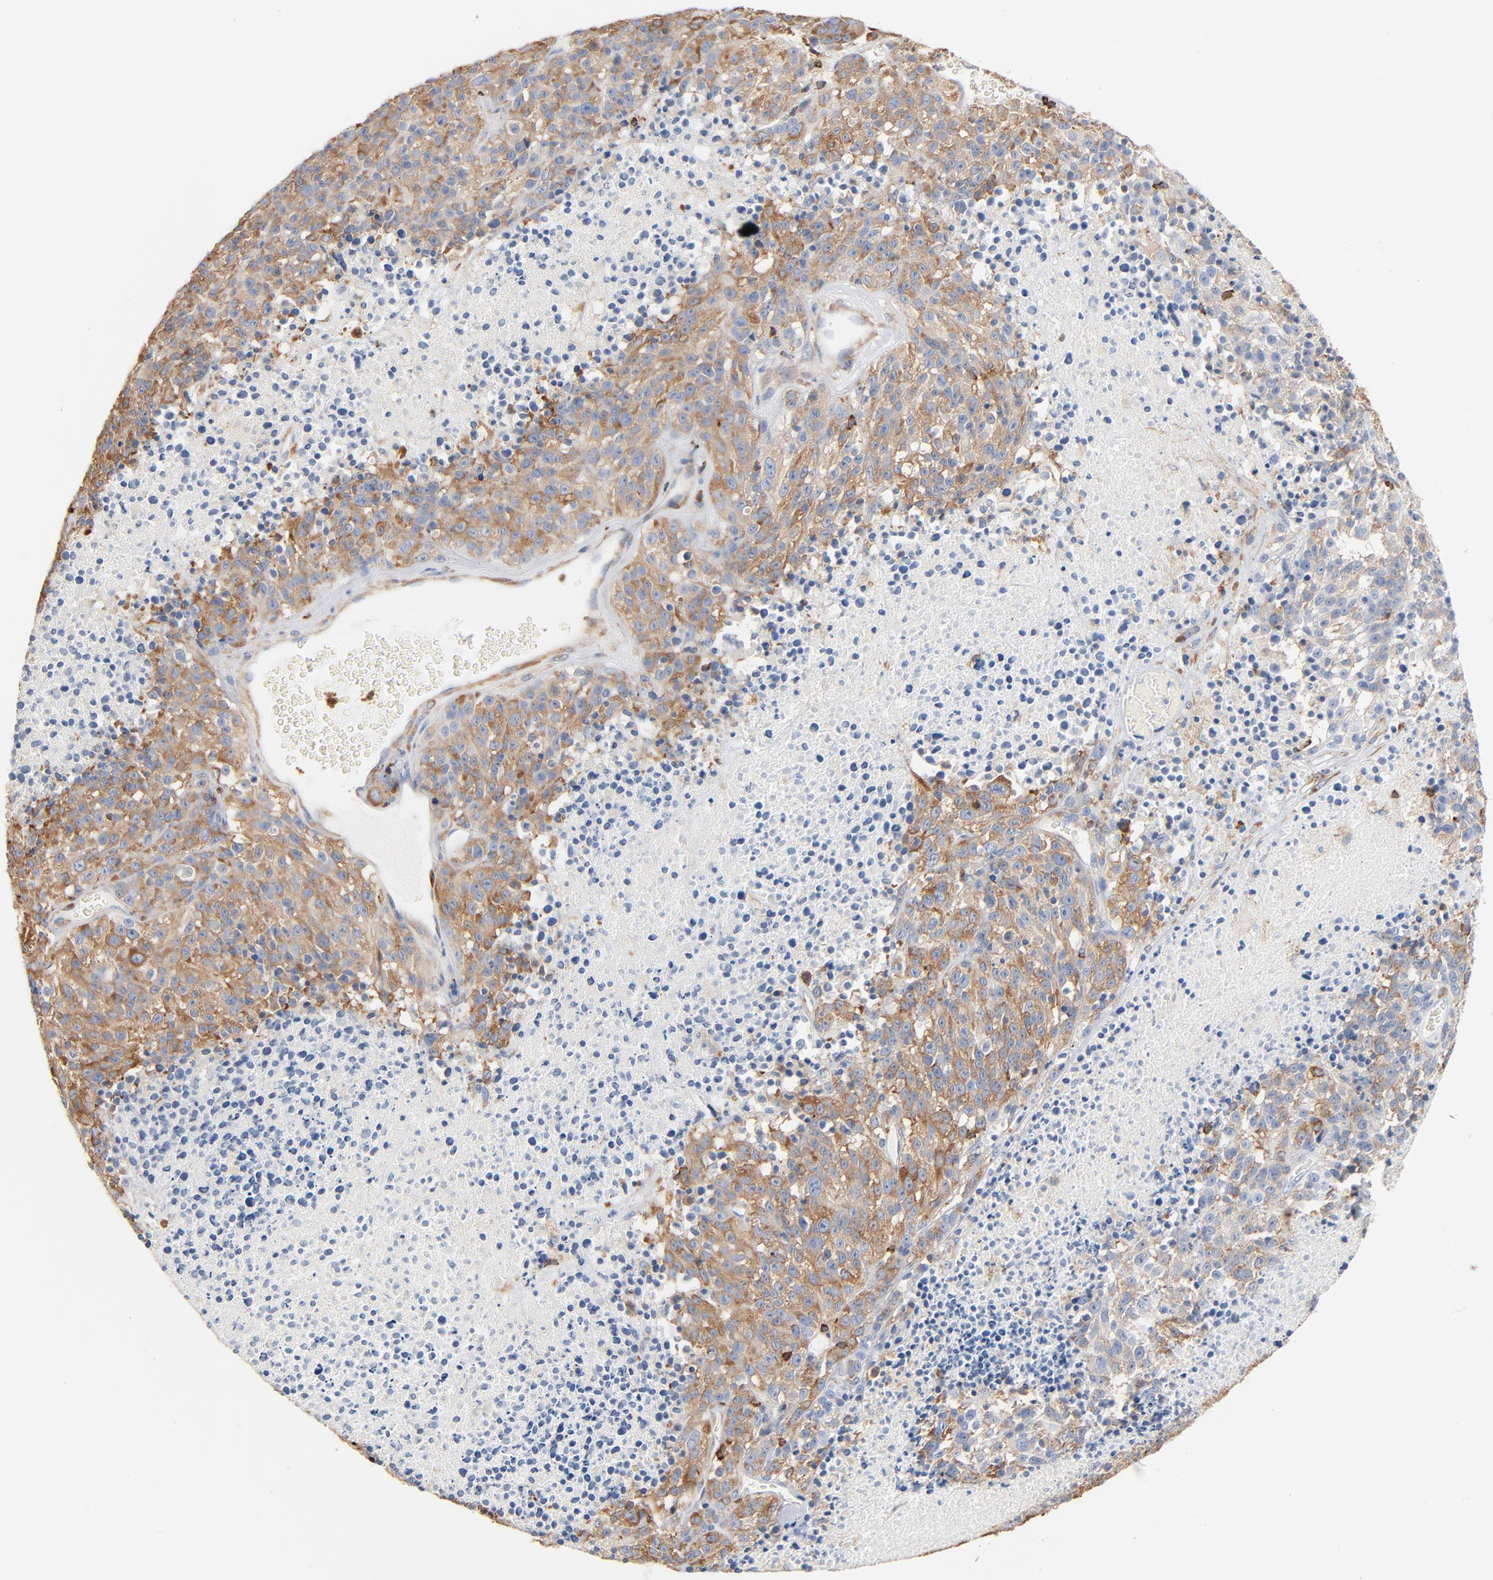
{"staining": {"intensity": "moderate", "quantity": "25%-75%", "location": "cytoplasmic/membranous"}, "tissue": "melanoma", "cell_type": "Tumor cells", "image_type": "cancer", "snomed": [{"axis": "morphology", "description": "Malignant melanoma, Metastatic site"}, {"axis": "topography", "description": "Cerebral cortex"}], "caption": "Melanoma tissue displays moderate cytoplasmic/membranous staining in about 25%-75% of tumor cells Using DAB (brown) and hematoxylin (blue) stains, captured at high magnification using brightfield microscopy.", "gene": "SH3KBP1", "patient": {"sex": "female", "age": 52}}